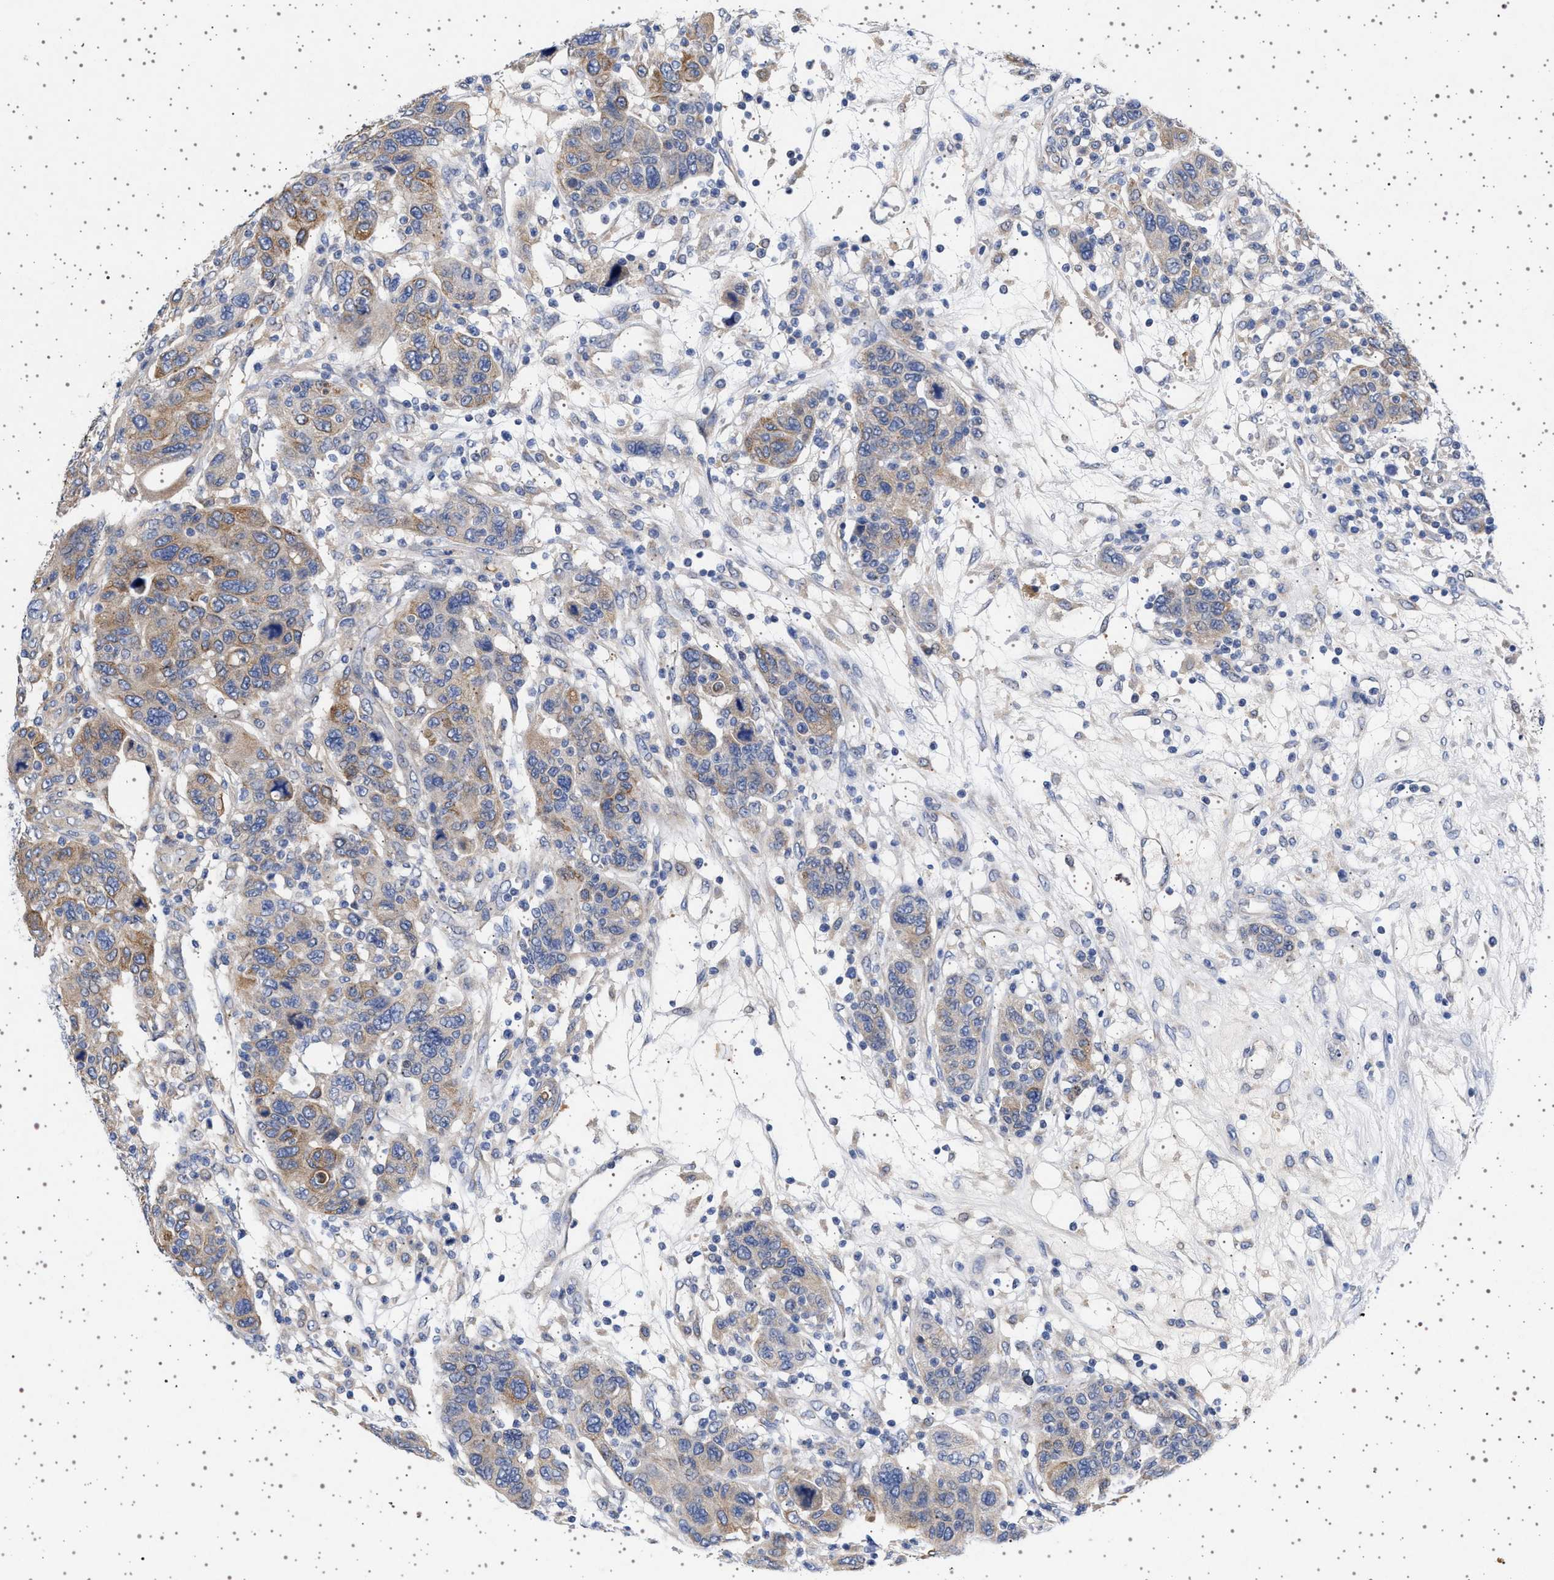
{"staining": {"intensity": "weak", "quantity": "25%-75%", "location": "cytoplasmic/membranous"}, "tissue": "breast cancer", "cell_type": "Tumor cells", "image_type": "cancer", "snomed": [{"axis": "morphology", "description": "Duct carcinoma"}, {"axis": "topography", "description": "Breast"}], "caption": "Immunohistochemical staining of human breast cancer shows low levels of weak cytoplasmic/membranous protein staining in approximately 25%-75% of tumor cells.", "gene": "TRMT10B", "patient": {"sex": "female", "age": 37}}